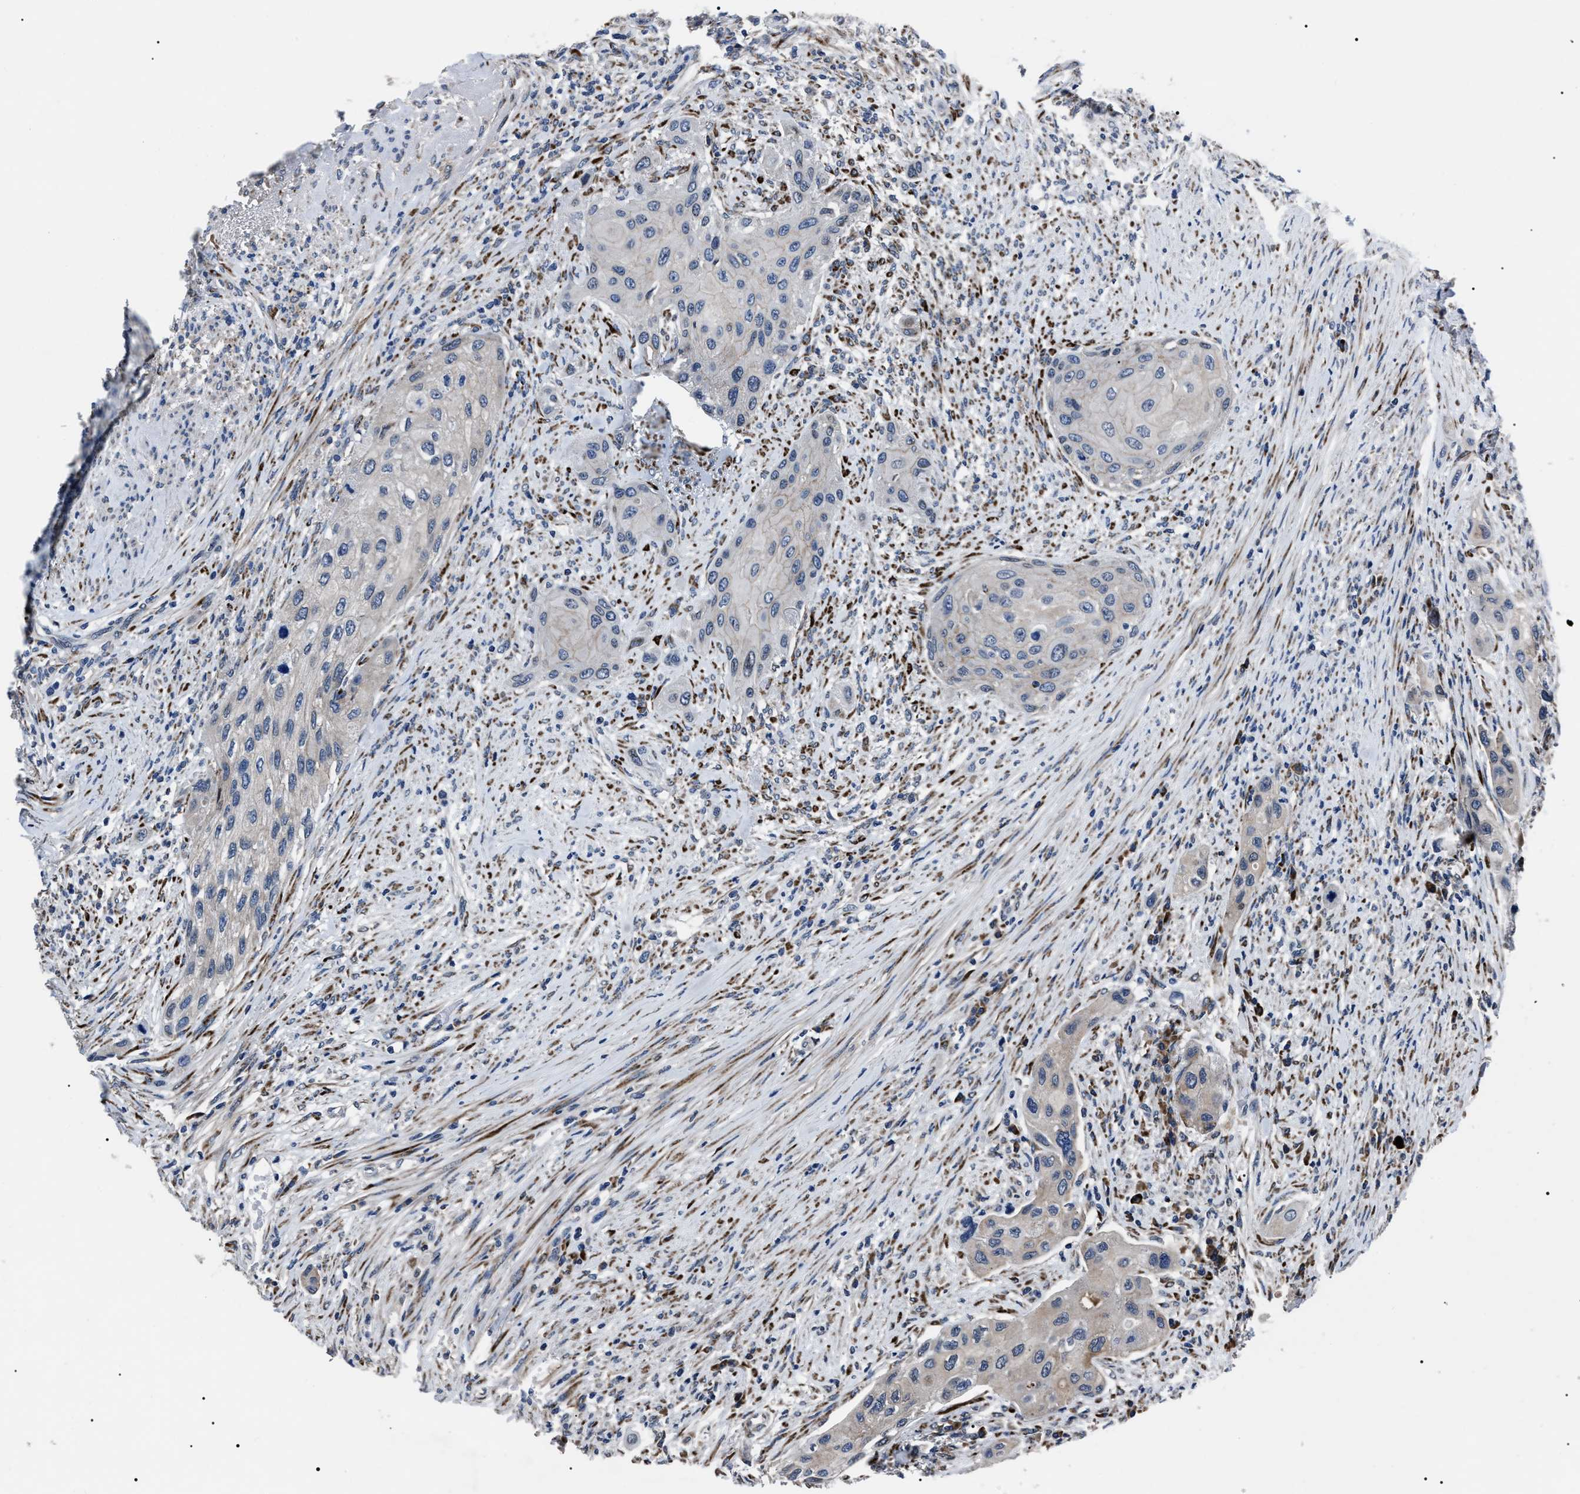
{"staining": {"intensity": "negative", "quantity": "none", "location": "none"}, "tissue": "urothelial cancer", "cell_type": "Tumor cells", "image_type": "cancer", "snomed": [{"axis": "morphology", "description": "Urothelial carcinoma, High grade"}, {"axis": "topography", "description": "Urinary bladder"}], "caption": "Immunohistochemical staining of high-grade urothelial carcinoma demonstrates no significant expression in tumor cells.", "gene": "LRRC14", "patient": {"sex": "female", "age": 56}}